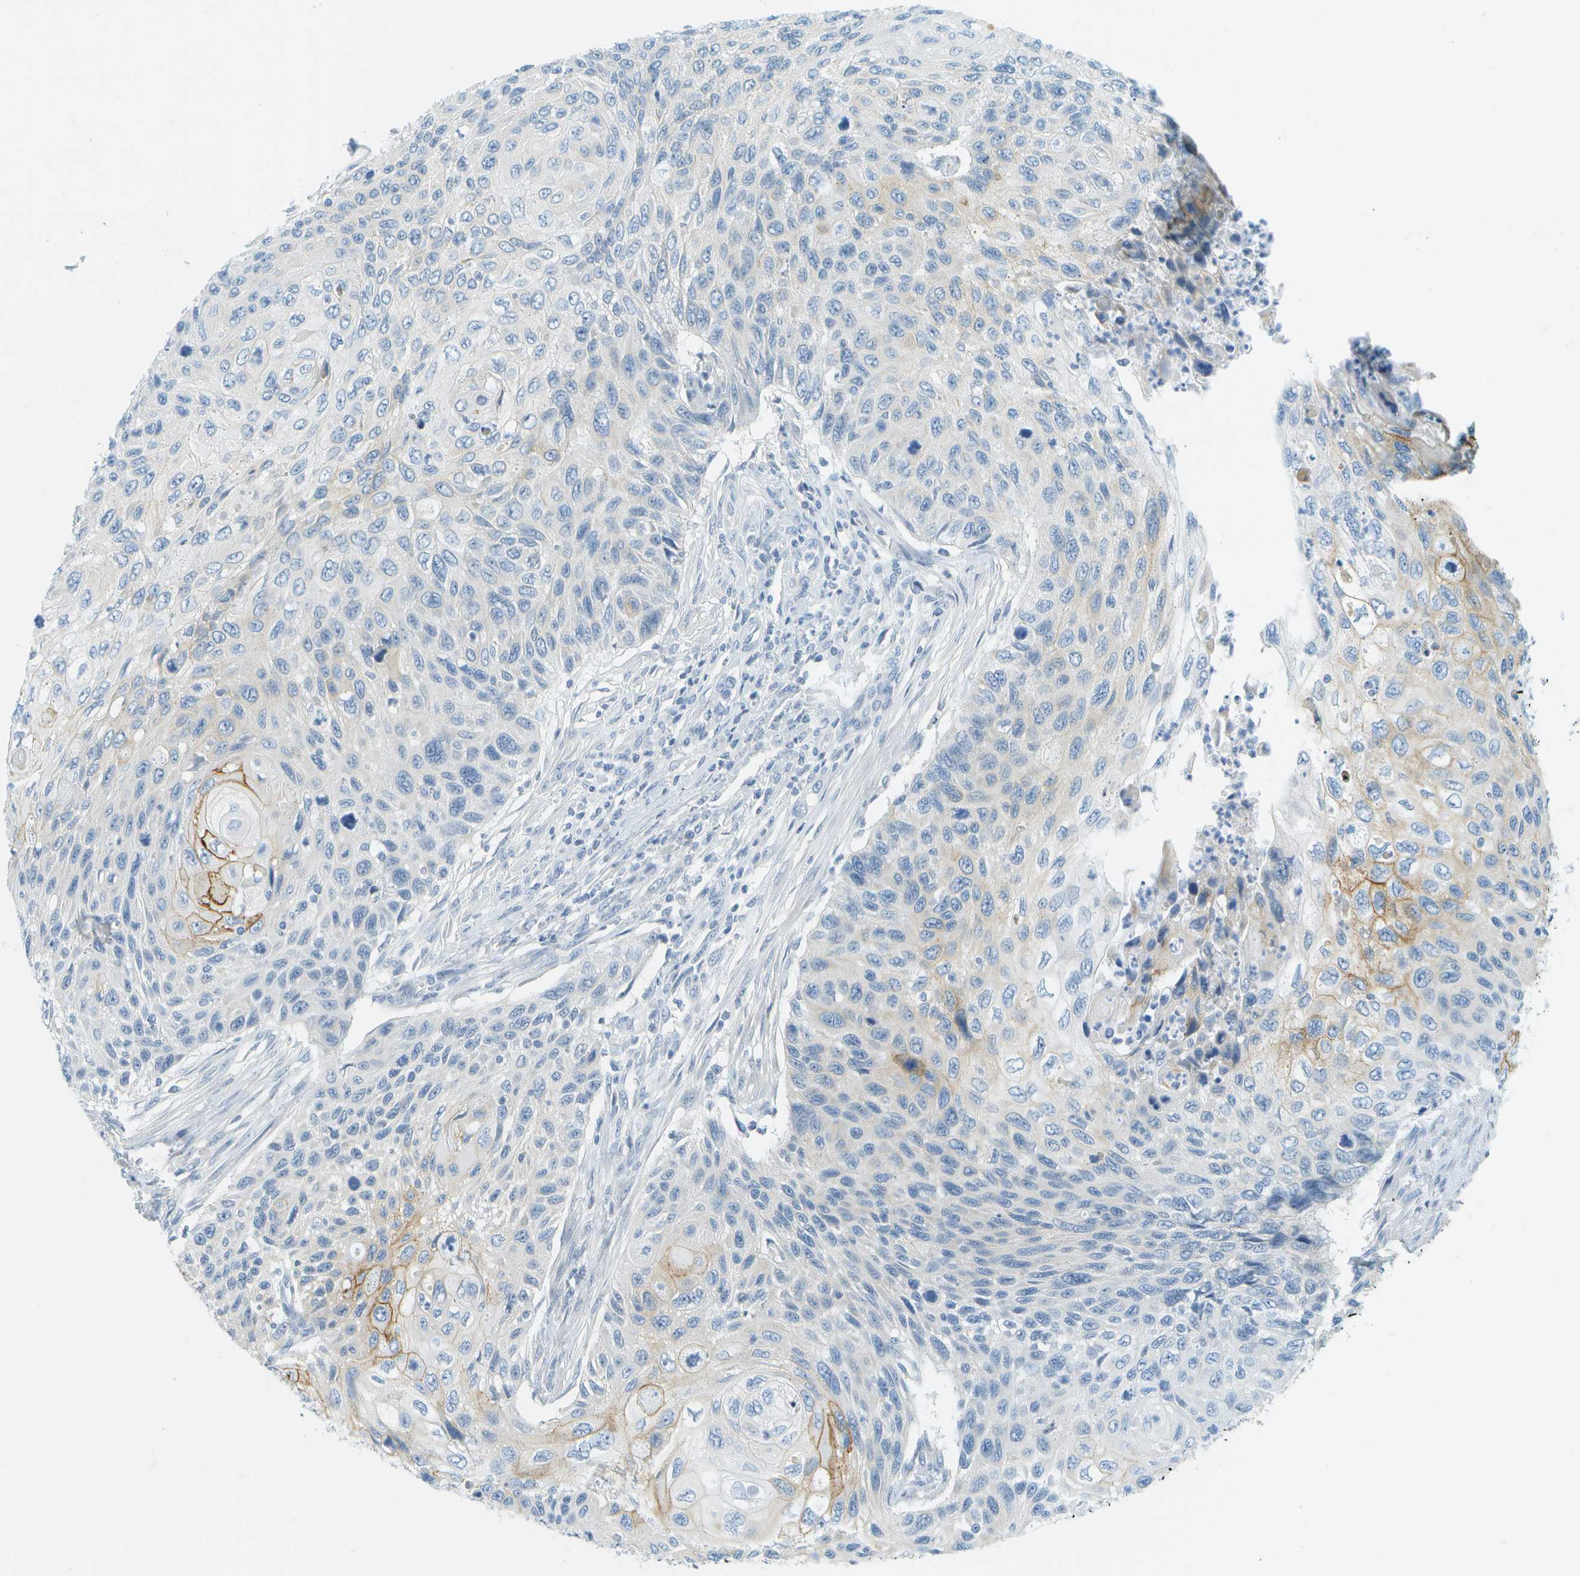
{"staining": {"intensity": "moderate", "quantity": "<25%", "location": "cytoplasmic/membranous"}, "tissue": "cervical cancer", "cell_type": "Tumor cells", "image_type": "cancer", "snomed": [{"axis": "morphology", "description": "Squamous cell carcinoma, NOS"}, {"axis": "topography", "description": "Cervix"}], "caption": "Immunohistochemistry (DAB) staining of cervical squamous cell carcinoma shows moderate cytoplasmic/membranous protein expression in approximately <25% of tumor cells. The protein of interest is shown in brown color, while the nuclei are stained blue.", "gene": "SMYD5", "patient": {"sex": "female", "age": 70}}